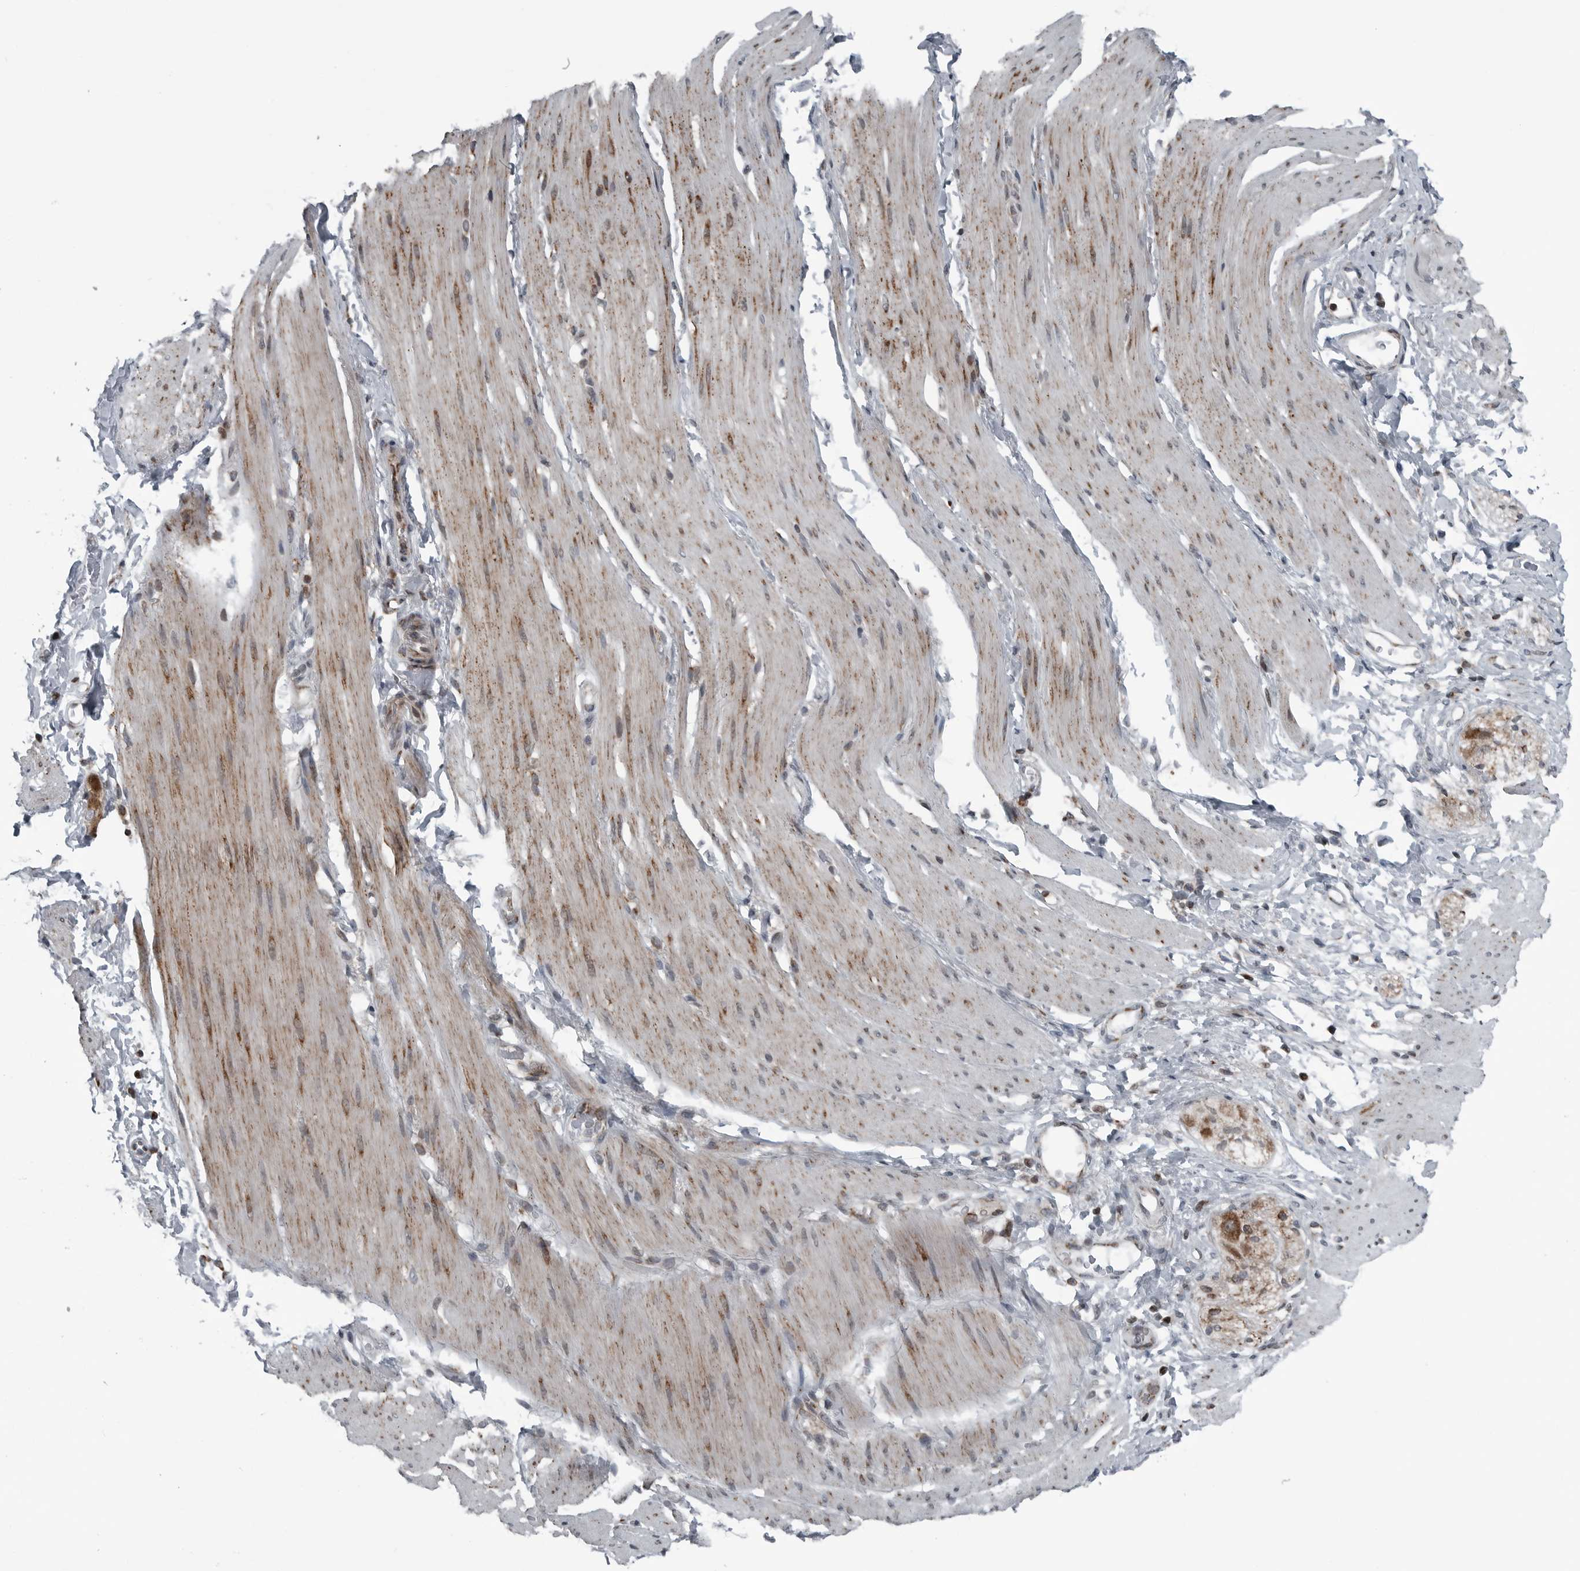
{"staining": {"intensity": "moderate", "quantity": "<25%", "location": "cytoplasmic/membranous"}, "tissue": "smooth muscle", "cell_type": "Smooth muscle cells", "image_type": "normal", "snomed": [{"axis": "morphology", "description": "Normal tissue, NOS"}, {"axis": "topography", "description": "Smooth muscle"}, {"axis": "topography", "description": "Small intestine"}], "caption": "Brown immunohistochemical staining in normal human smooth muscle reveals moderate cytoplasmic/membranous staining in approximately <25% of smooth muscle cells.", "gene": "GAK", "patient": {"sex": "female", "age": 84}}